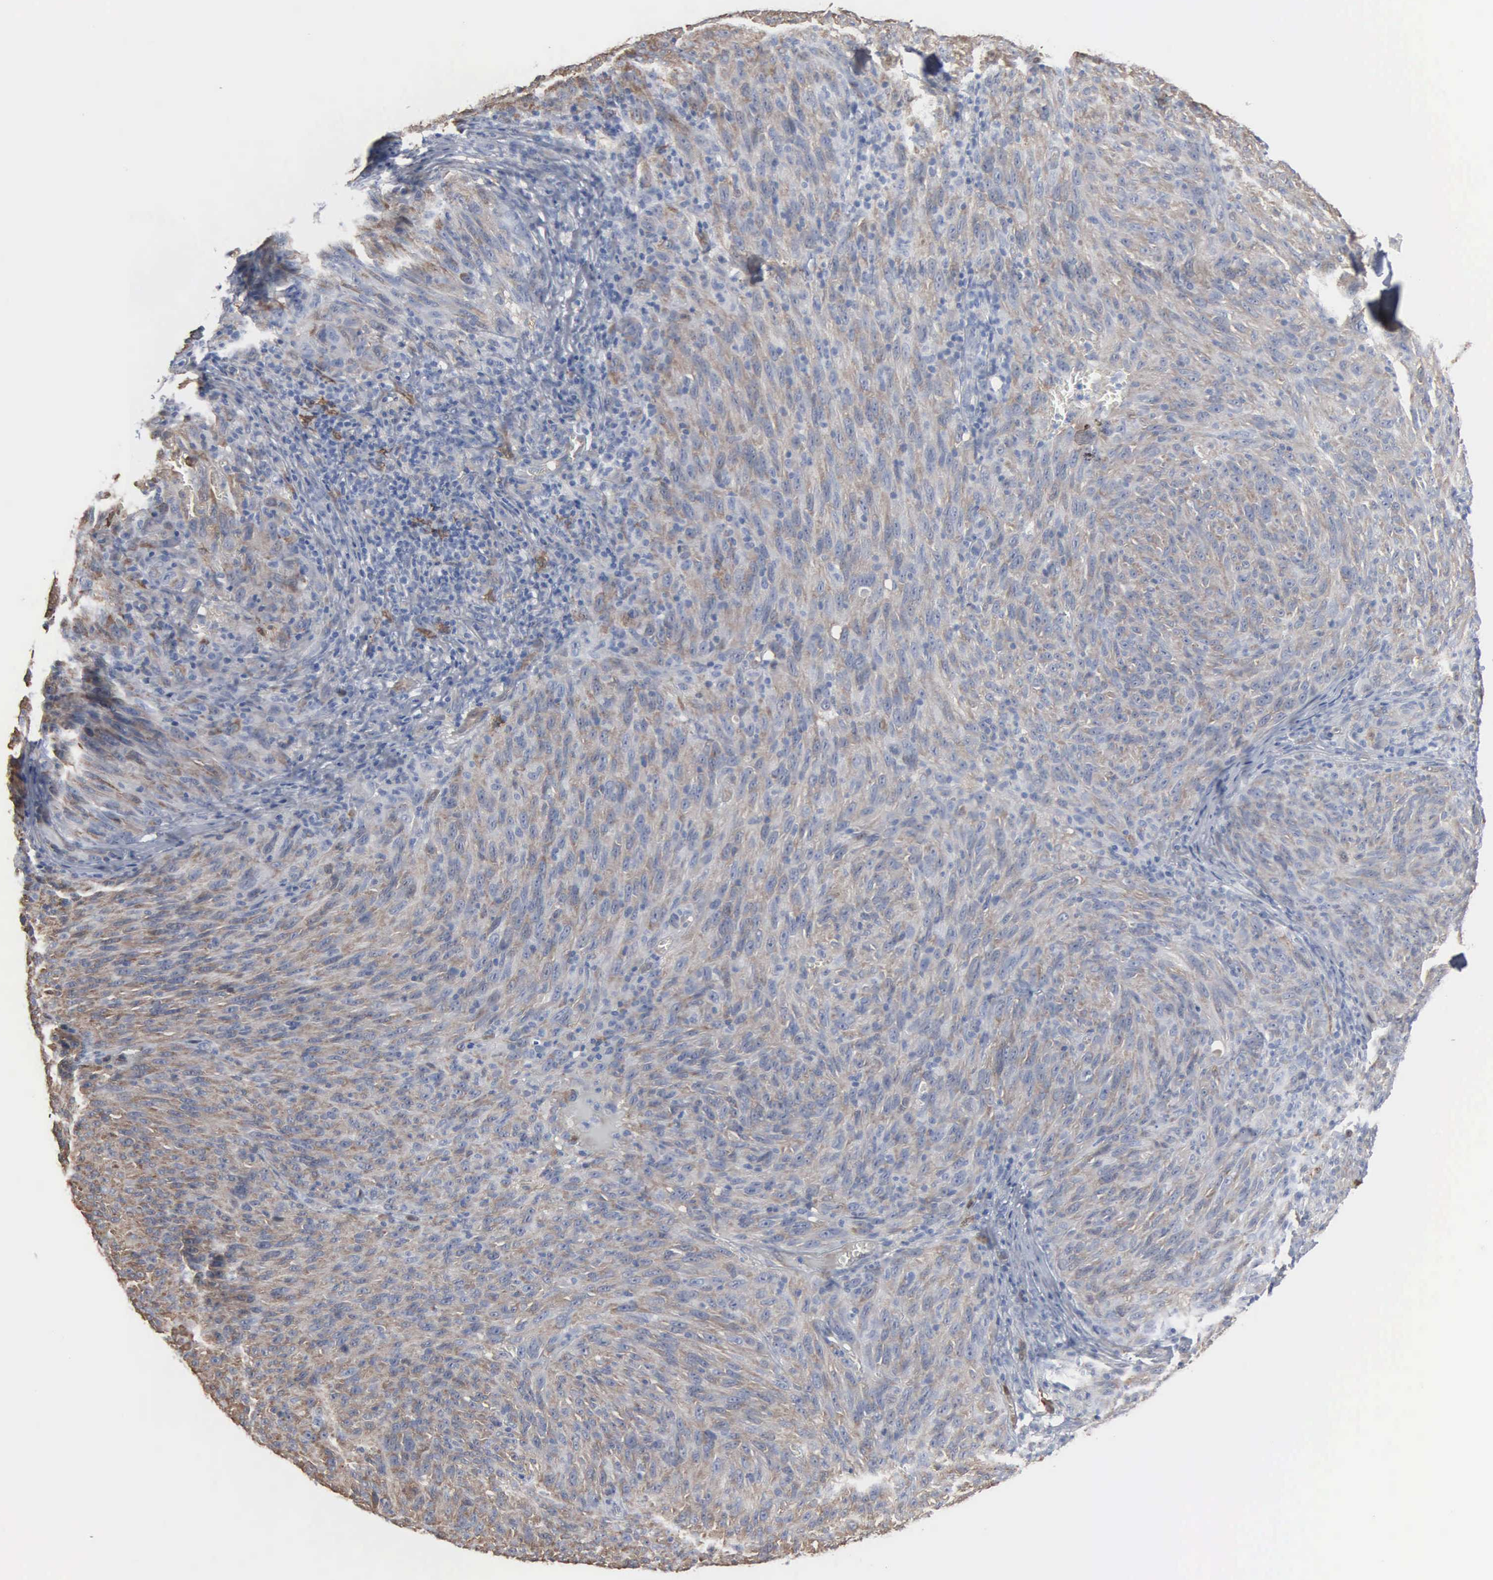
{"staining": {"intensity": "weak", "quantity": "25%-75%", "location": "cytoplasmic/membranous"}, "tissue": "melanoma", "cell_type": "Tumor cells", "image_type": "cancer", "snomed": [{"axis": "morphology", "description": "Malignant melanoma, NOS"}, {"axis": "topography", "description": "Skin"}], "caption": "Immunohistochemistry (IHC) photomicrograph of neoplastic tissue: human melanoma stained using IHC reveals low levels of weak protein expression localized specifically in the cytoplasmic/membranous of tumor cells, appearing as a cytoplasmic/membranous brown color.", "gene": "FSCN1", "patient": {"sex": "male", "age": 76}}